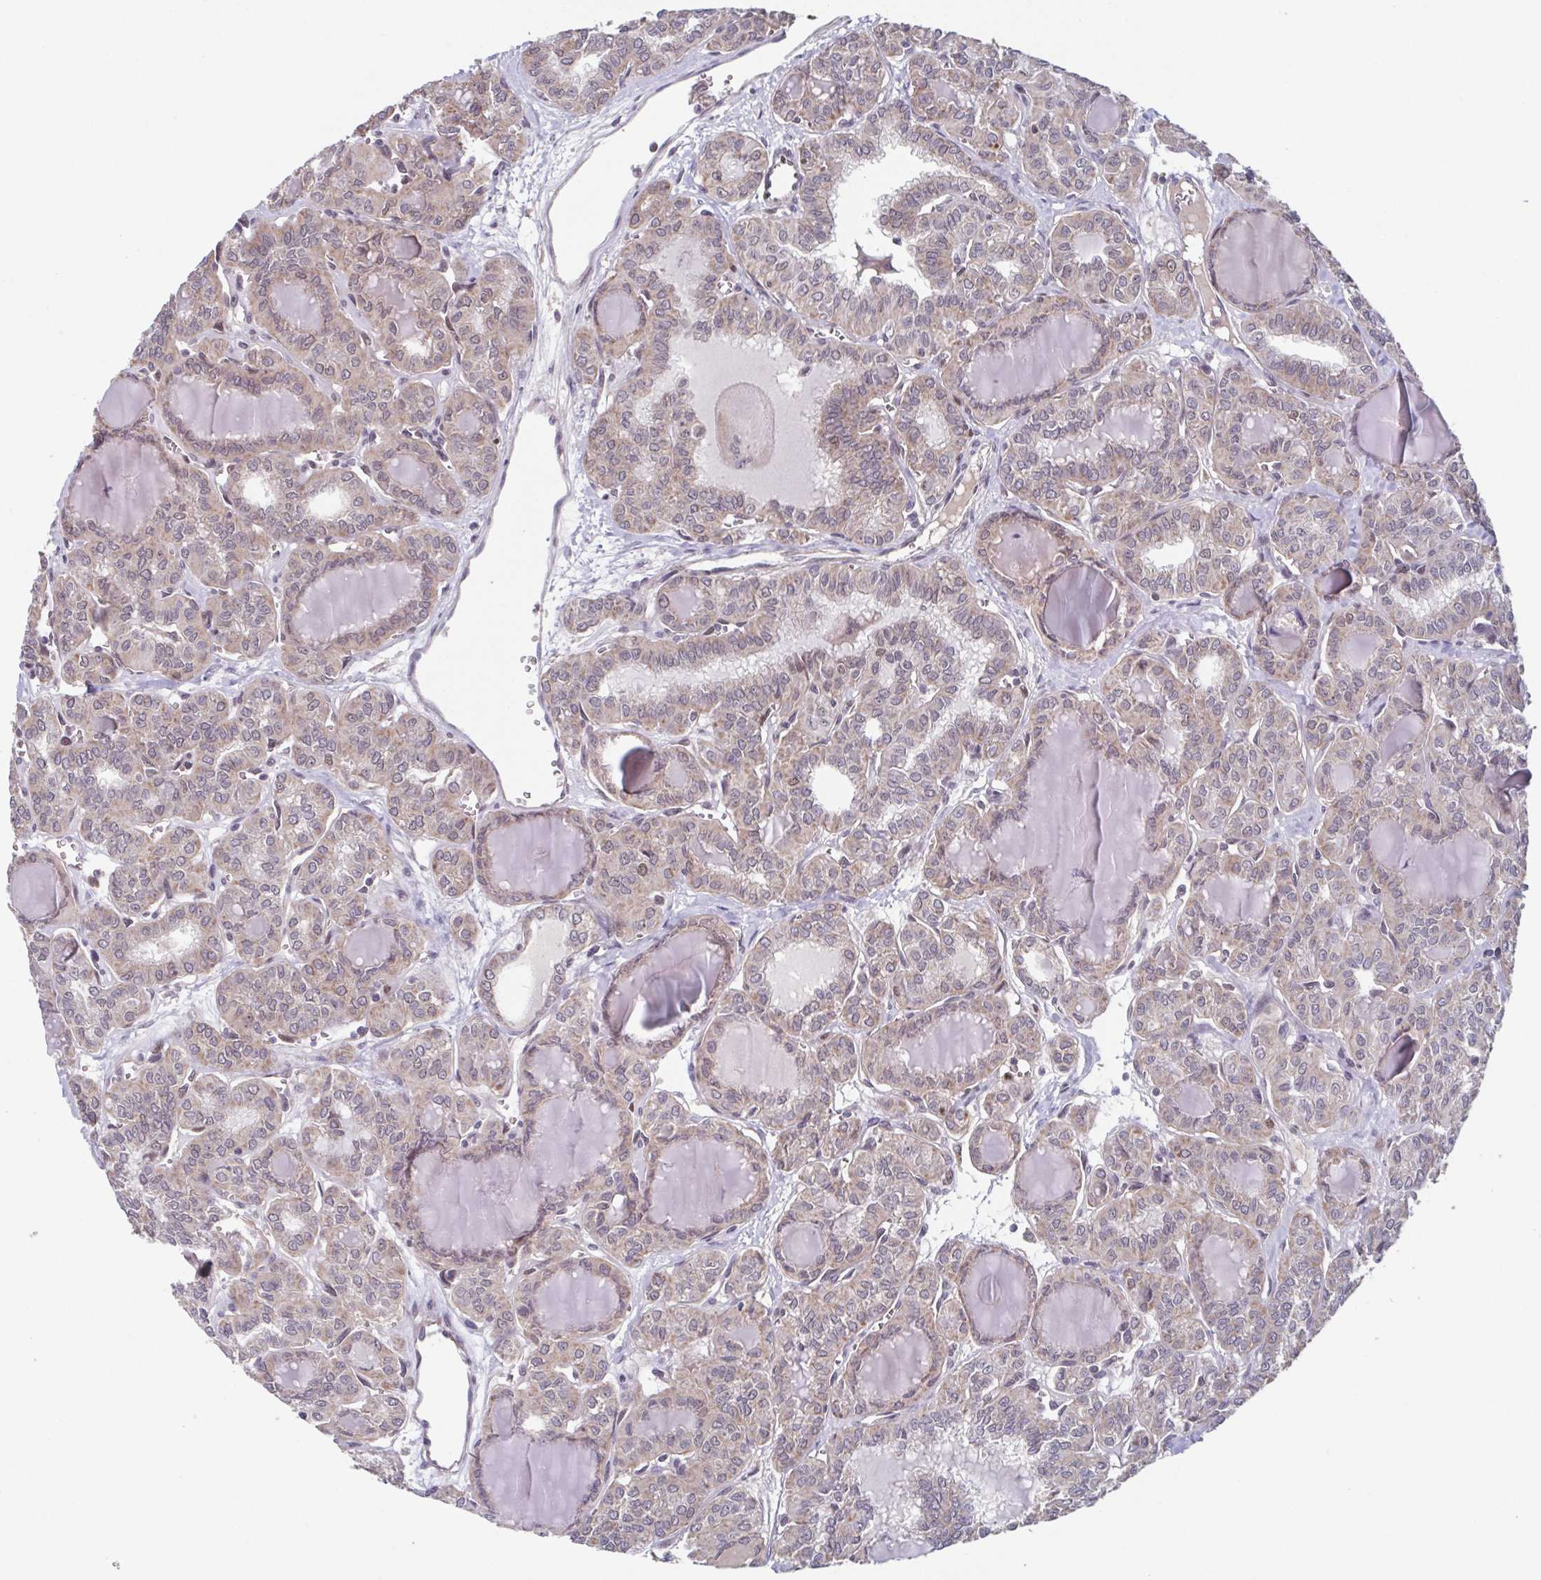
{"staining": {"intensity": "weak", "quantity": ">75%", "location": "cytoplasmic/membranous"}, "tissue": "thyroid cancer", "cell_type": "Tumor cells", "image_type": "cancer", "snomed": [{"axis": "morphology", "description": "Papillary adenocarcinoma, NOS"}, {"axis": "topography", "description": "Thyroid gland"}], "caption": "Protein staining demonstrates weak cytoplasmic/membranous positivity in approximately >75% of tumor cells in papillary adenocarcinoma (thyroid).", "gene": "TTC19", "patient": {"sex": "female", "age": 41}}